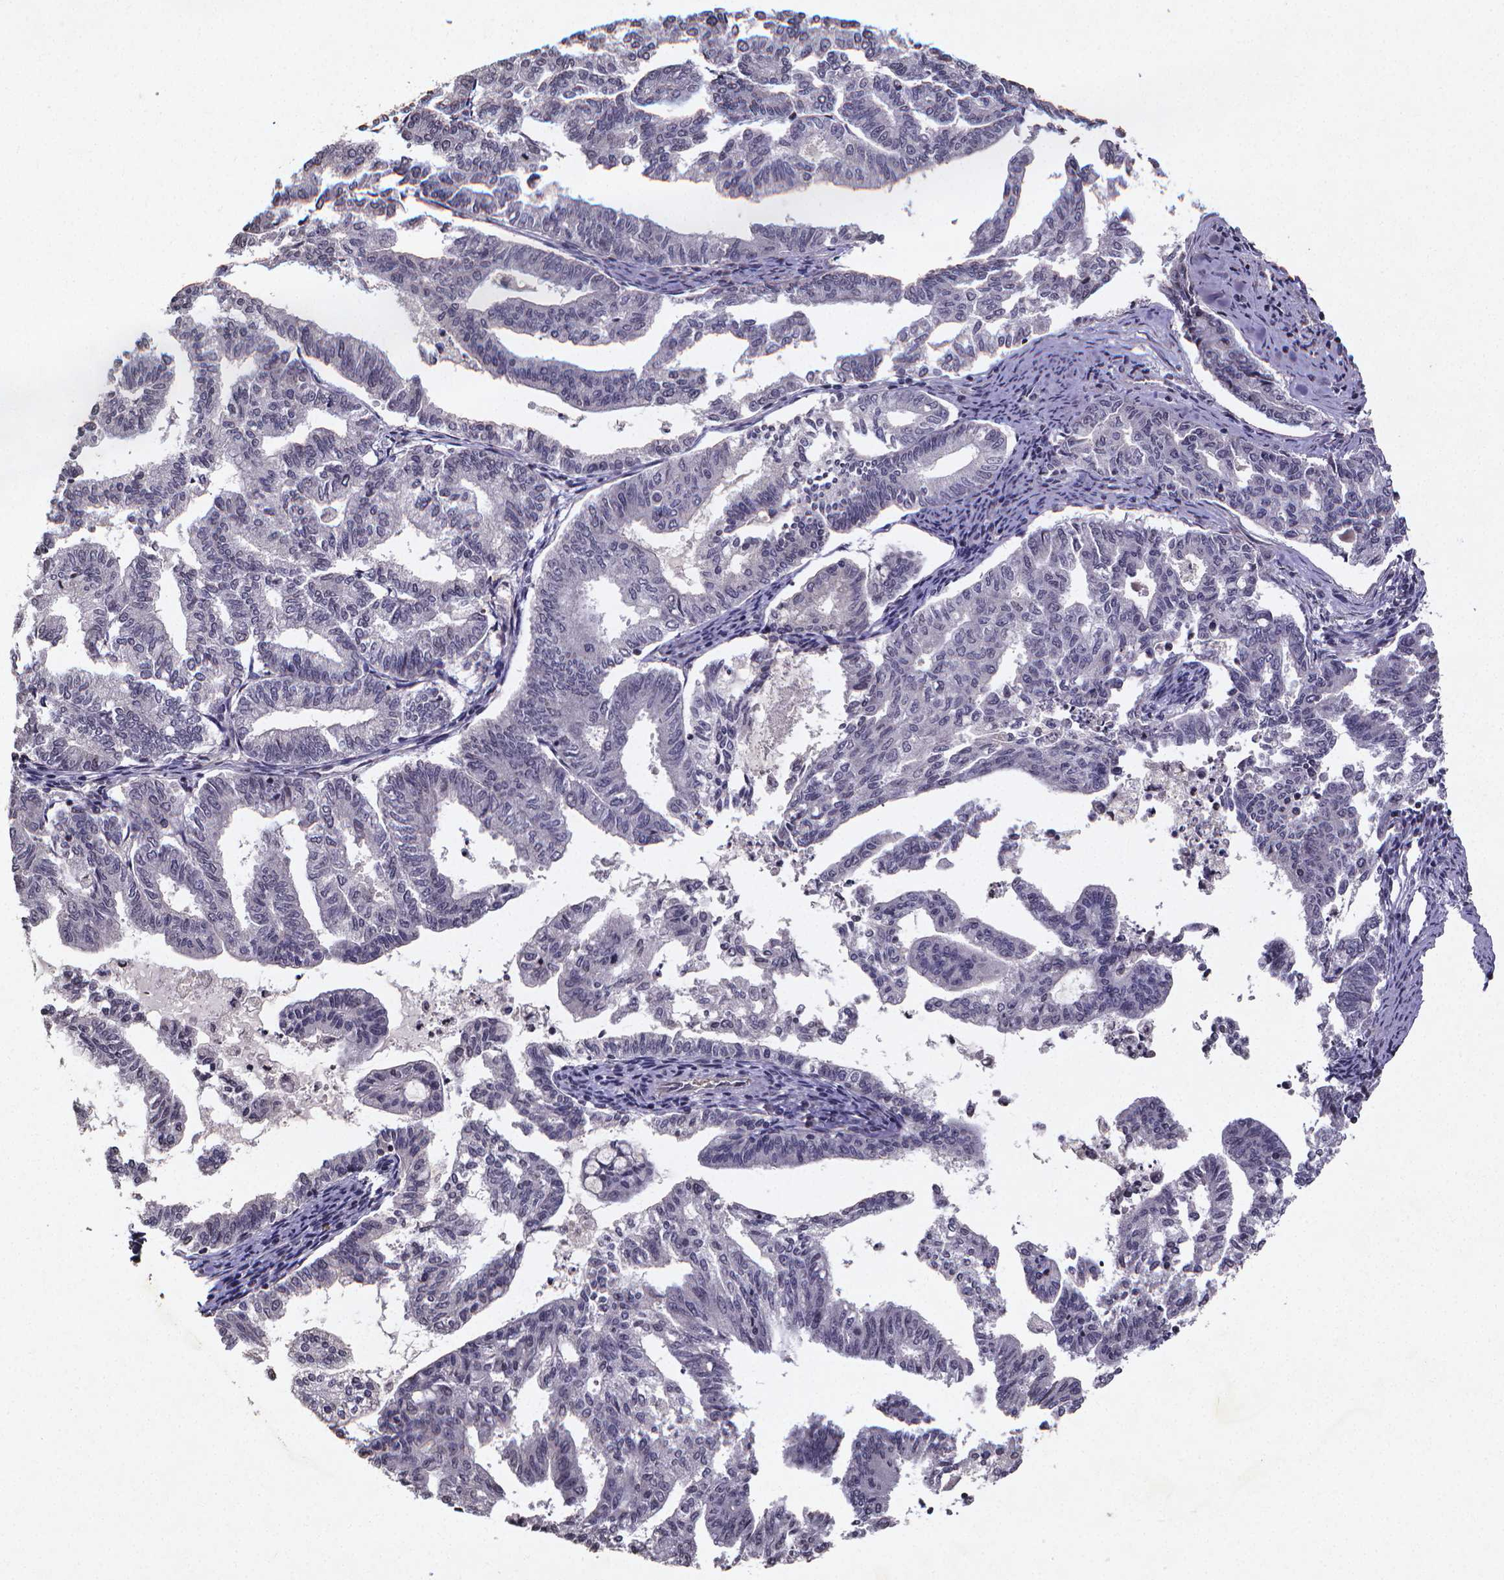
{"staining": {"intensity": "negative", "quantity": "none", "location": "none"}, "tissue": "endometrial cancer", "cell_type": "Tumor cells", "image_type": "cancer", "snomed": [{"axis": "morphology", "description": "Adenocarcinoma, NOS"}, {"axis": "topography", "description": "Endometrium"}], "caption": "Immunohistochemistry (IHC) of human adenocarcinoma (endometrial) reveals no expression in tumor cells.", "gene": "TP73", "patient": {"sex": "female", "age": 79}}